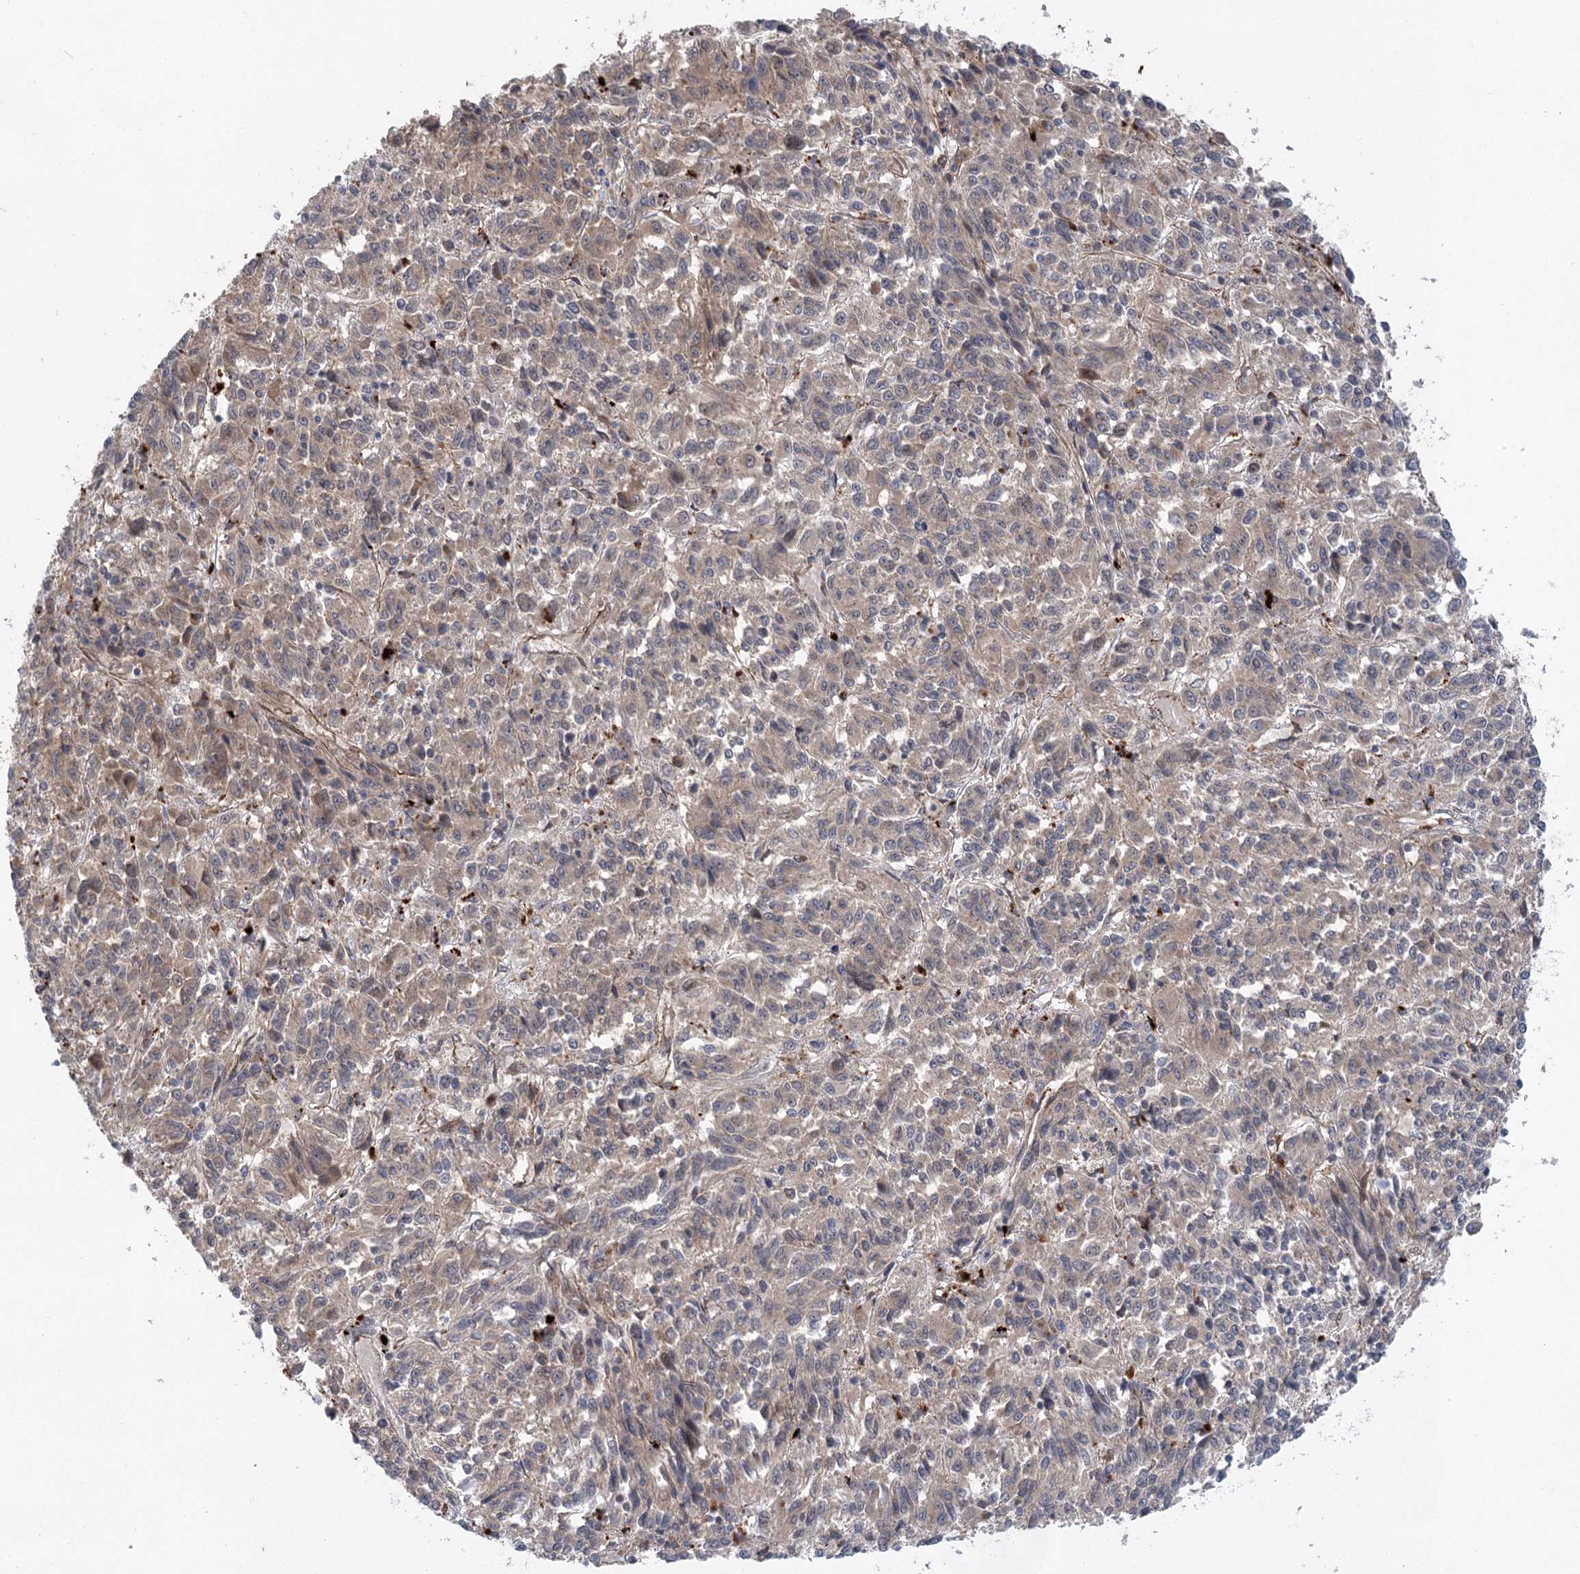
{"staining": {"intensity": "weak", "quantity": "25%-75%", "location": "cytoplasmic/membranous"}, "tissue": "melanoma", "cell_type": "Tumor cells", "image_type": "cancer", "snomed": [{"axis": "morphology", "description": "Malignant melanoma, Metastatic site"}, {"axis": "topography", "description": "Lung"}], "caption": "Brown immunohistochemical staining in human malignant melanoma (metastatic site) shows weak cytoplasmic/membranous expression in approximately 25%-75% of tumor cells. Immunohistochemistry (ihc) stains the protein of interest in brown and the nuclei are stained blue.", "gene": "METTL24", "patient": {"sex": "male", "age": 64}}